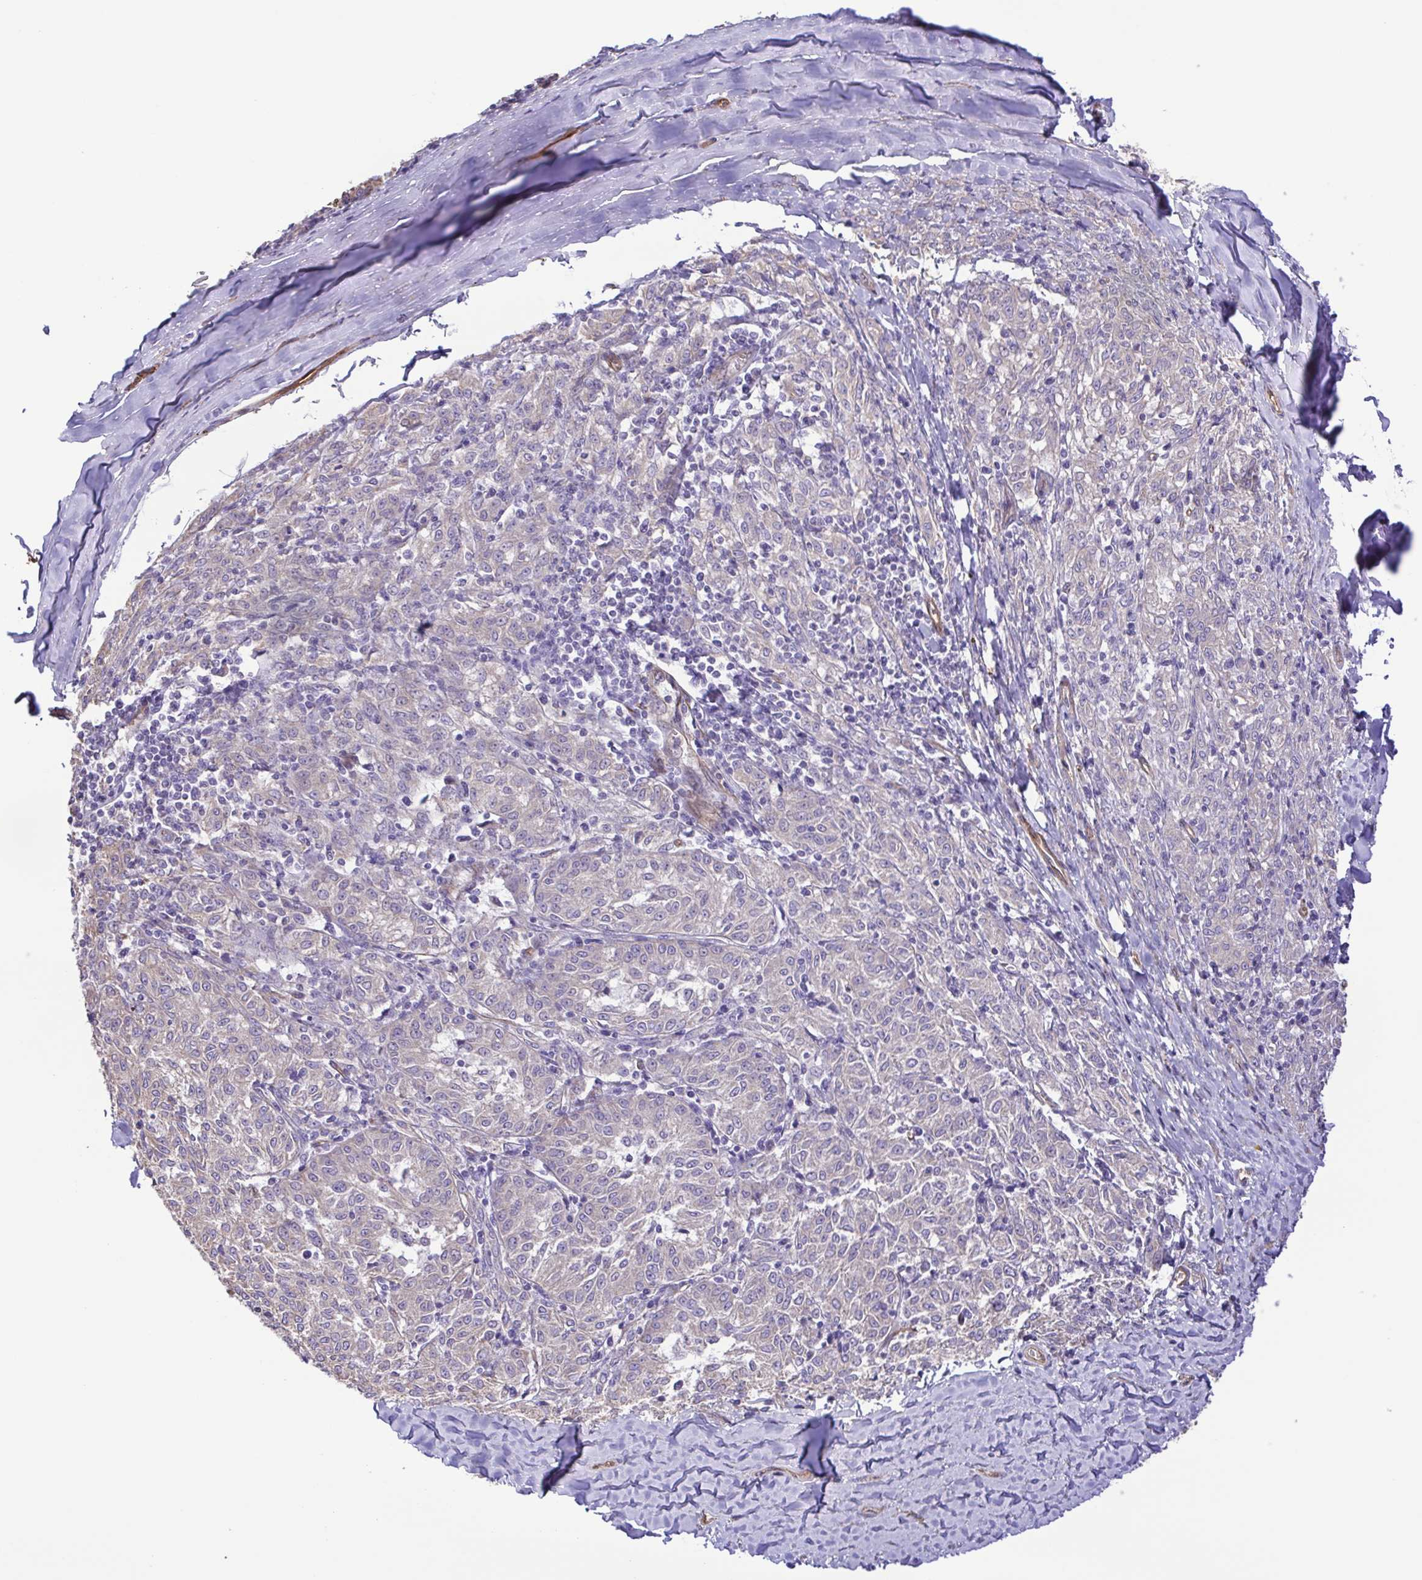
{"staining": {"intensity": "negative", "quantity": "none", "location": "none"}, "tissue": "melanoma", "cell_type": "Tumor cells", "image_type": "cancer", "snomed": [{"axis": "morphology", "description": "Malignant melanoma, NOS"}, {"axis": "topography", "description": "Skin"}], "caption": "Melanoma stained for a protein using IHC demonstrates no staining tumor cells.", "gene": "FLT1", "patient": {"sex": "female", "age": 72}}